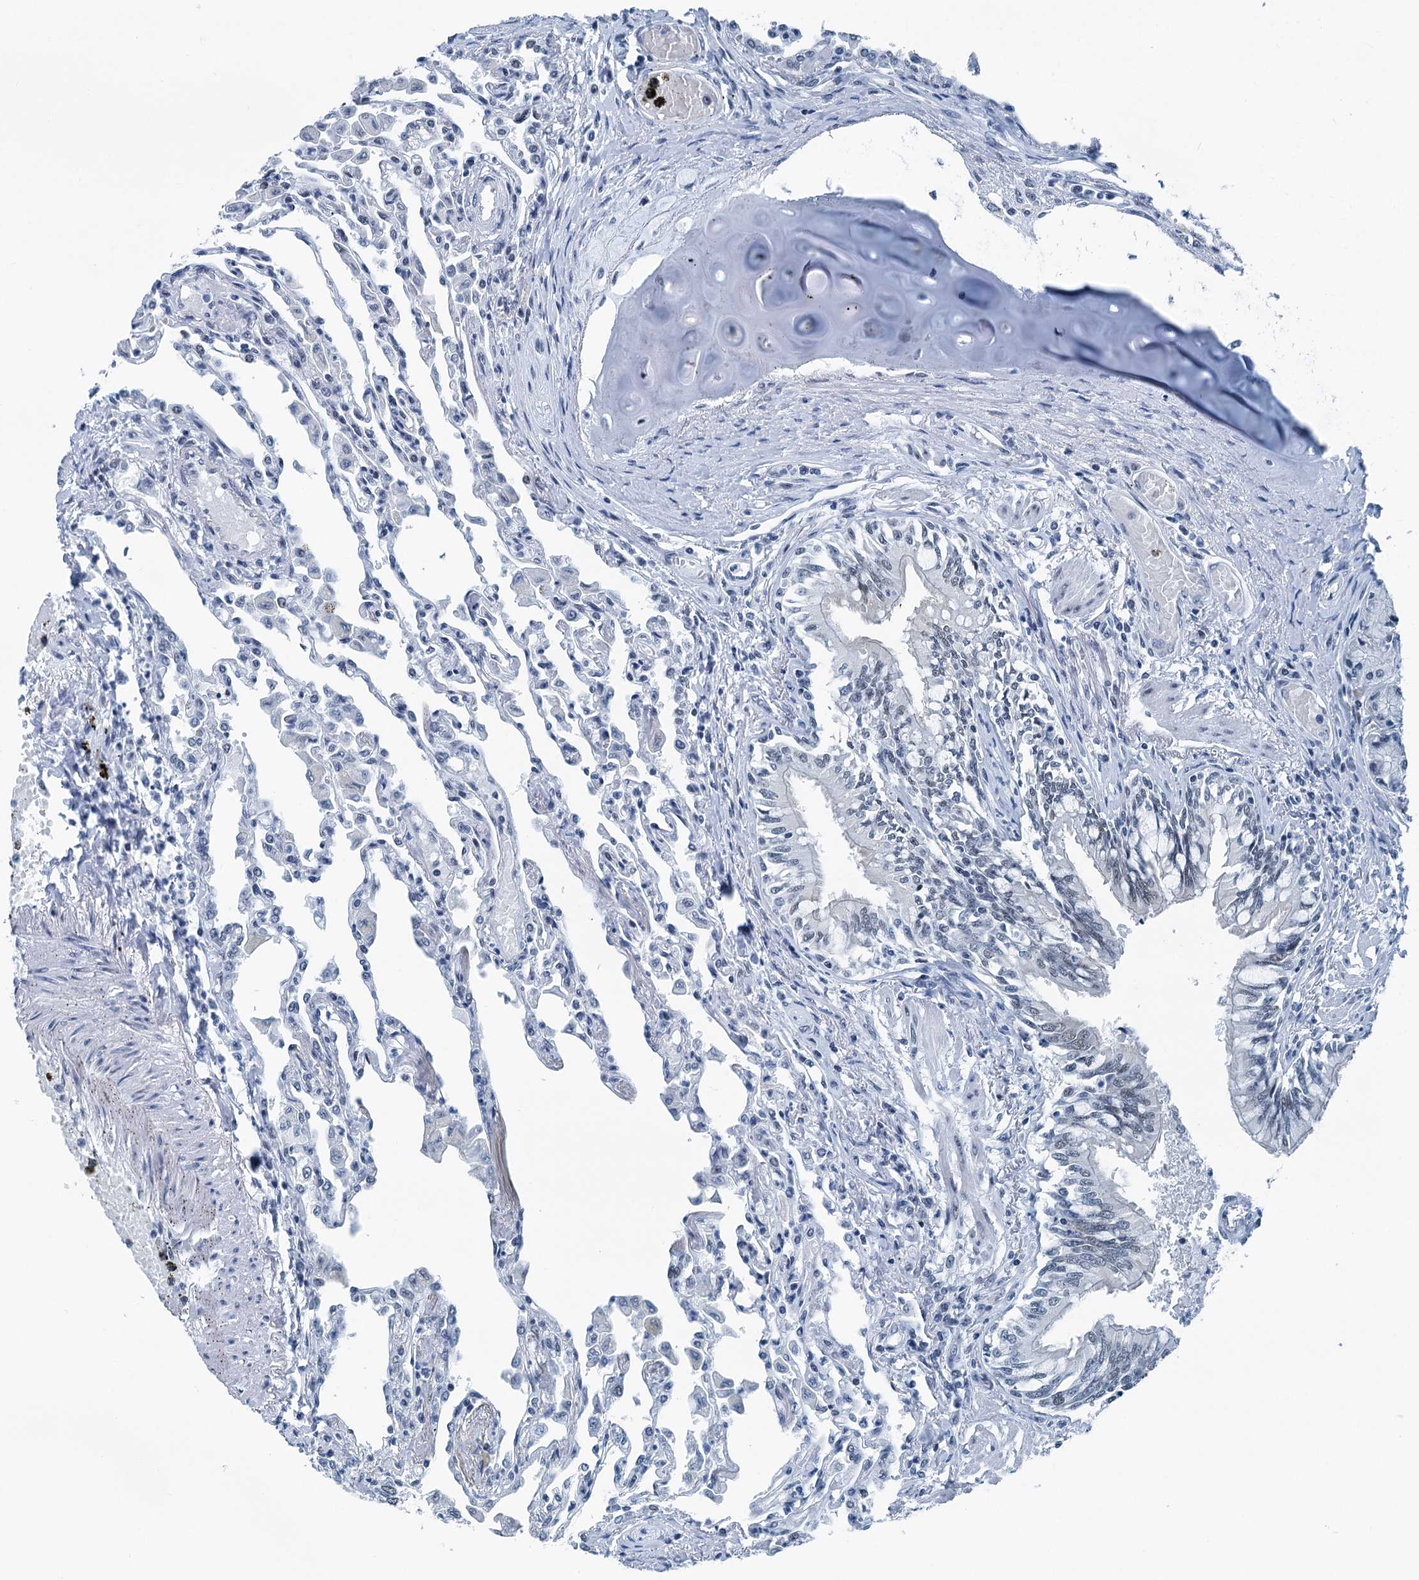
{"staining": {"intensity": "negative", "quantity": "none", "location": "none"}, "tissue": "lung", "cell_type": "Alveolar cells", "image_type": "normal", "snomed": [{"axis": "morphology", "description": "Normal tissue, NOS"}, {"axis": "topography", "description": "Bronchus"}, {"axis": "topography", "description": "Lung"}], "caption": "Benign lung was stained to show a protein in brown. There is no significant positivity in alveolar cells. Brightfield microscopy of immunohistochemistry stained with DAB (brown) and hematoxylin (blue), captured at high magnification.", "gene": "TRPT1", "patient": {"sex": "female", "age": 49}}